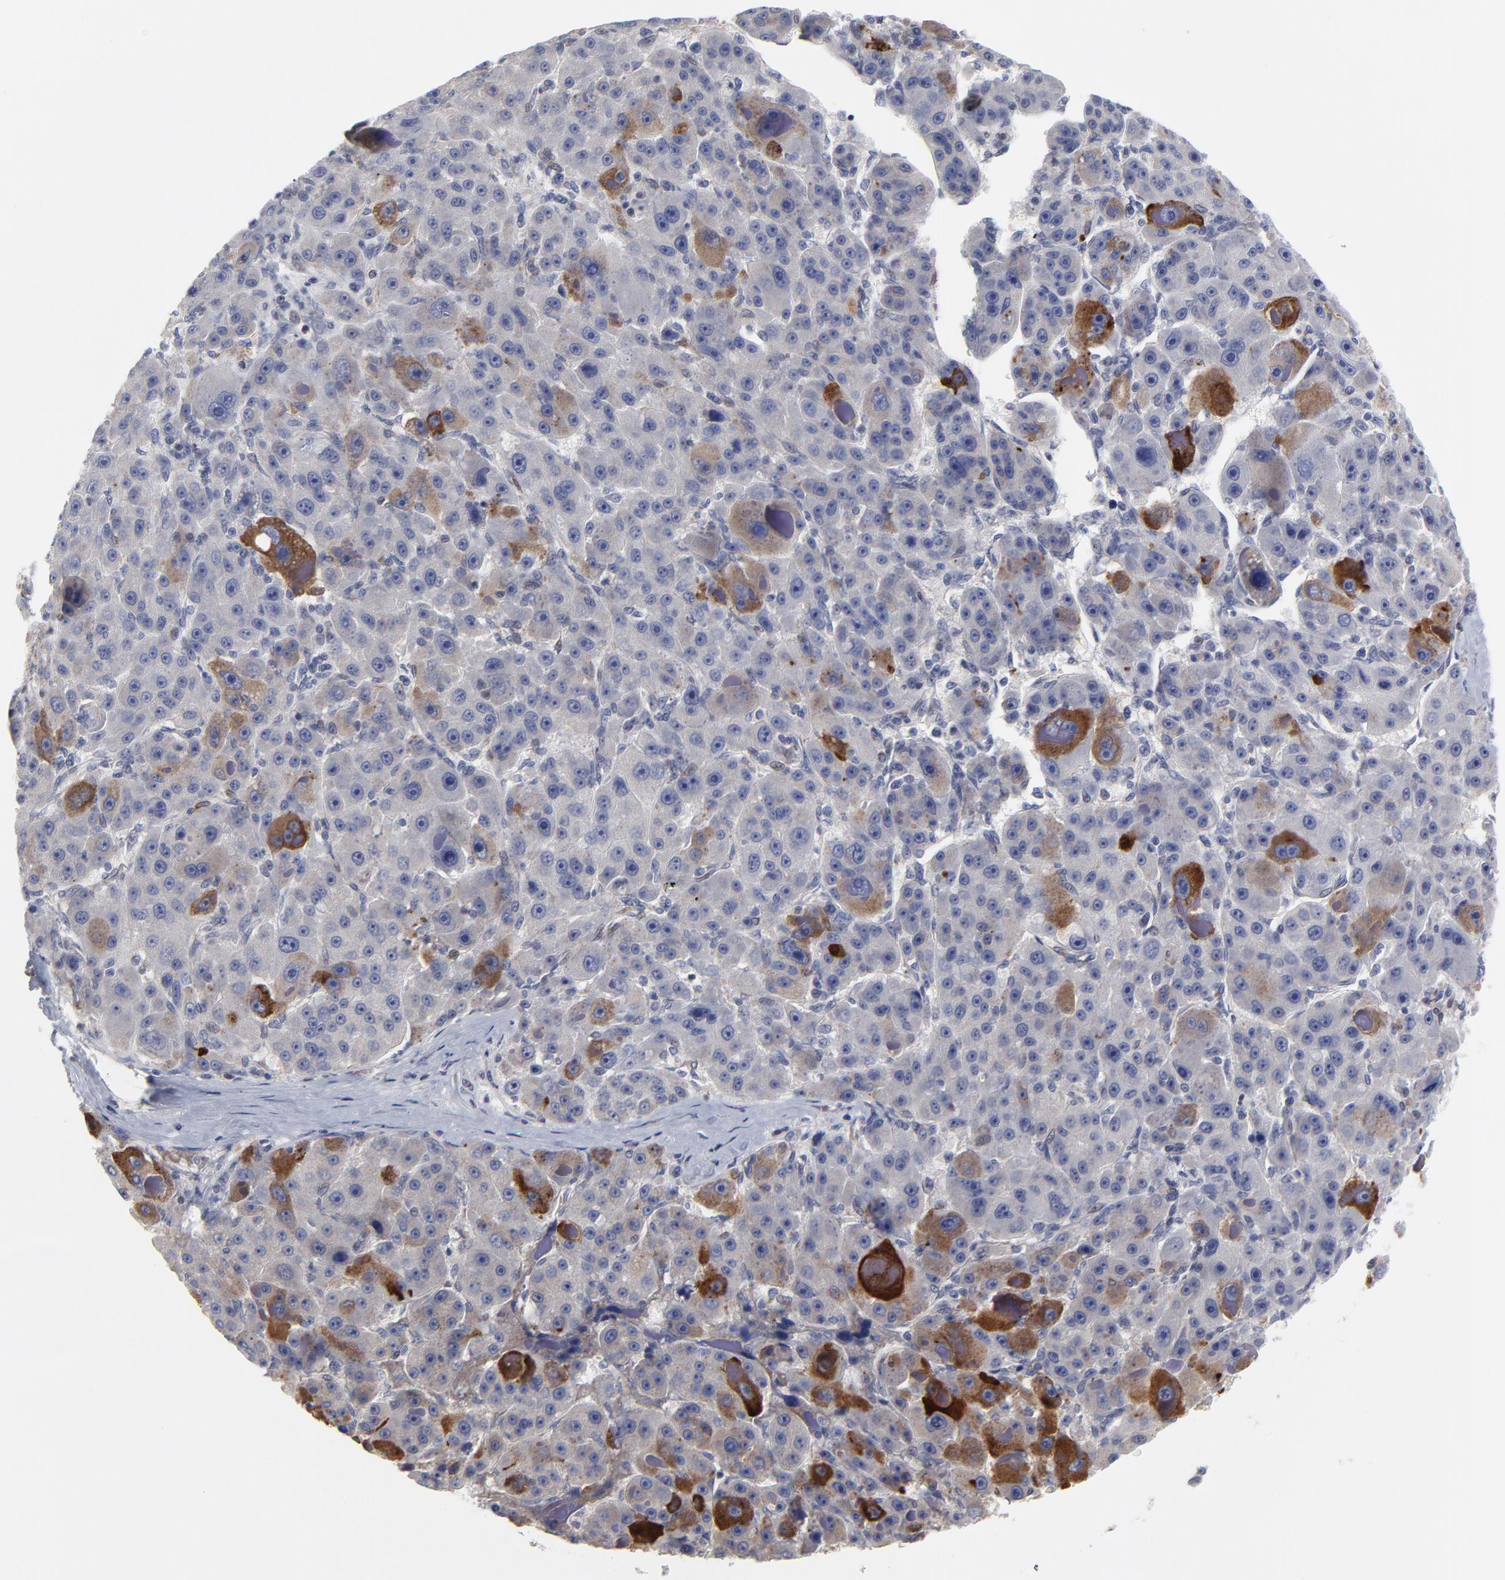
{"staining": {"intensity": "strong", "quantity": "<25%", "location": "cytoplasmic/membranous"}, "tissue": "liver cancer", "cell_type": "Tumor cells", "image_type": "cancer", "snomed": [{"axis": "morphology", "description": "Carcinoma, Hepatocellular, NOS"}, {"axis": "topography", "description": "Liver"}], "caption": "Tumor cells display medium levels of strong cytoplasmic/membranous staining in about <25% of cells in liver cancer (hepatocellular carcinoma). (IHC, brightfield microscopy, high magnification).", "gene": "MAGEA10", "patient": {"sex": "male", "age": 76}}